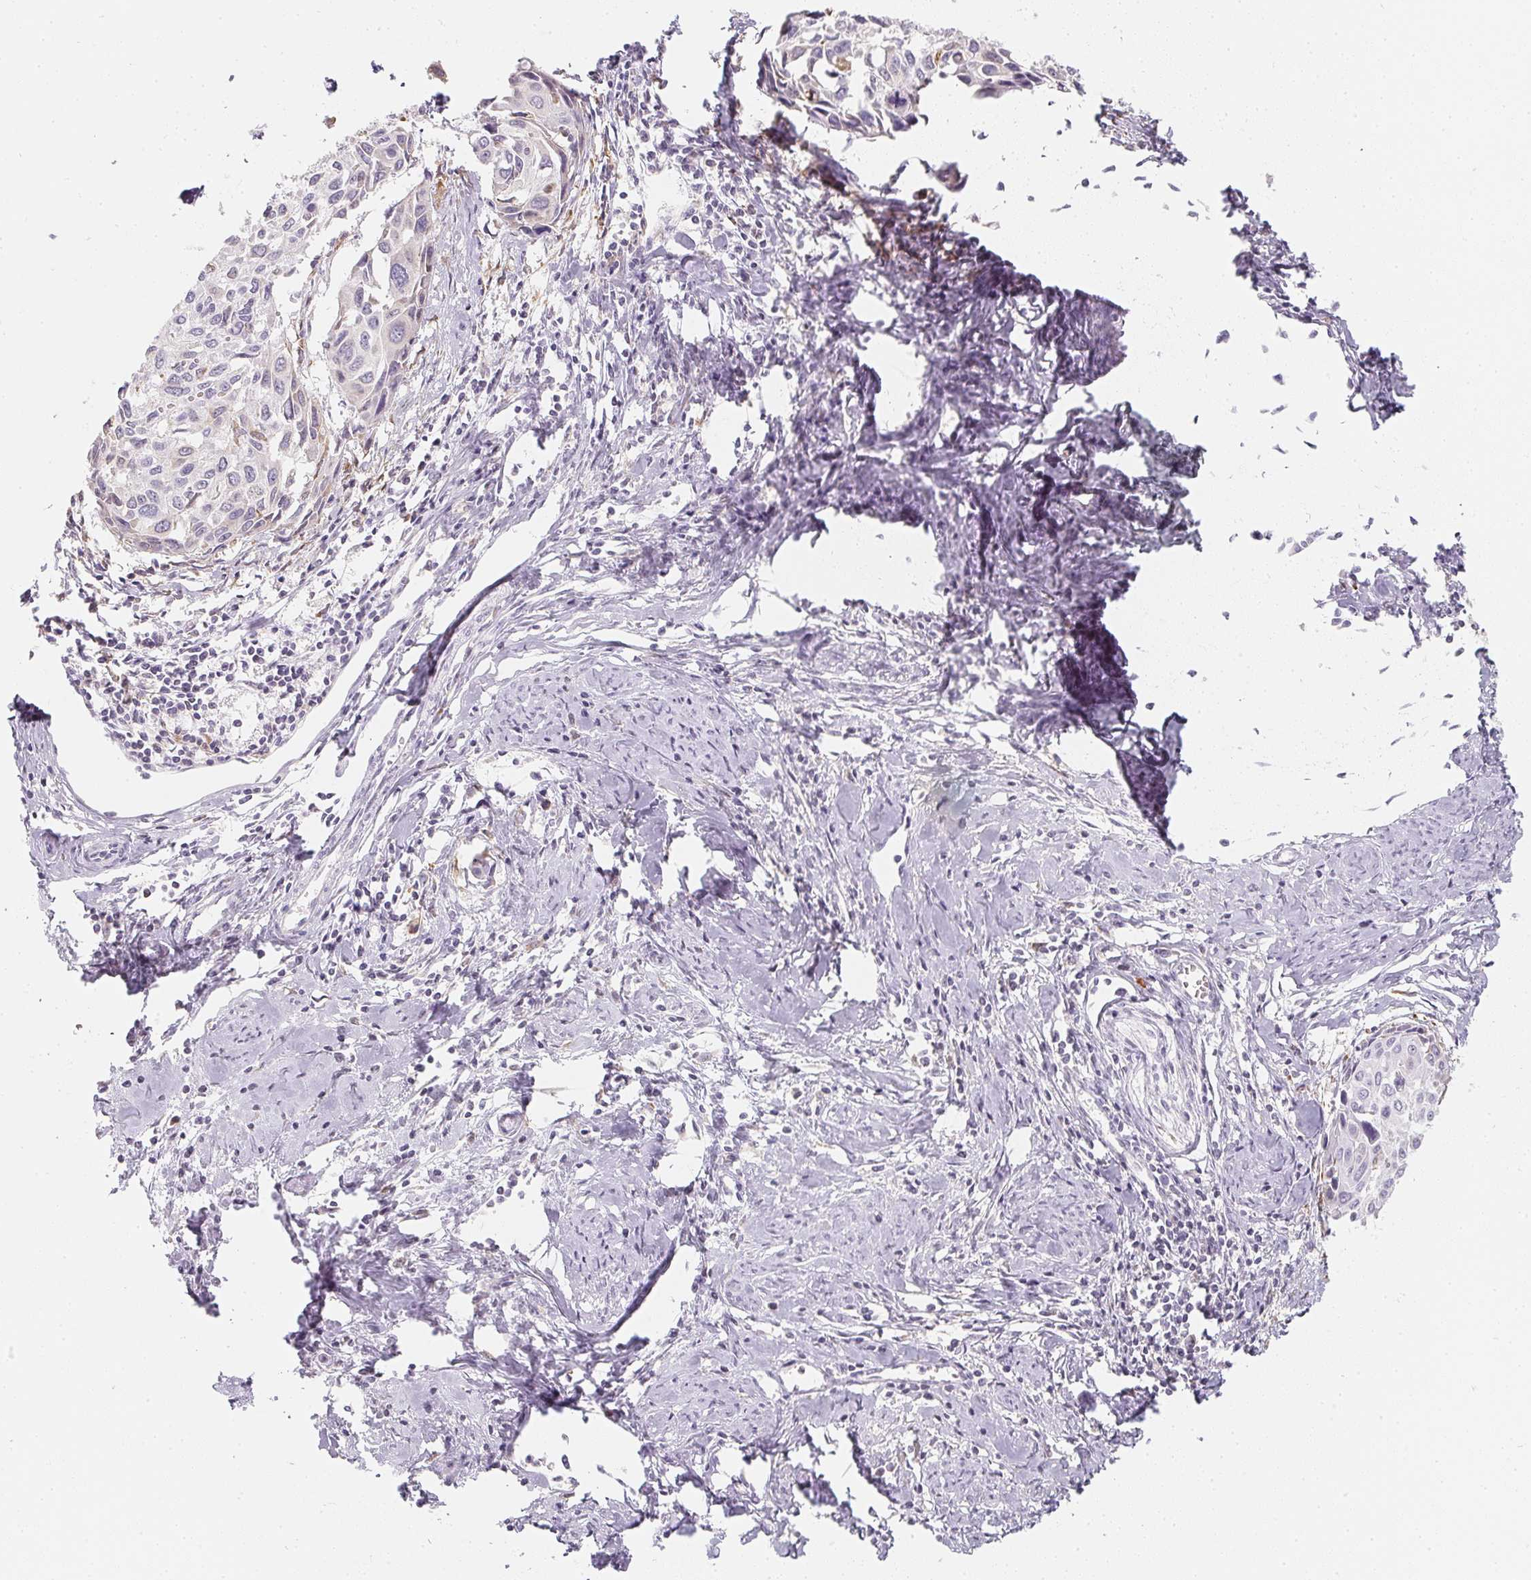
{"staining": {"intensity": "negative", "quantity": "none", "location": "none"}, "tissue": "cervical cancer", "cell_type": "Tumor cells", "image_type": "cancer", "snomed": [{"axis": "morphology", "description": "Squamous cell carcinoma, NOS"}, {"axis": "topography", "description": "Cervix"}], "caption": "DAB (3,3'-diaminobenzidine) immunohistochemical staining of squamous cell carcinoma (cervical) shows no significant expression in tumor cells. (Stains: DAB (3,3'-diaminobenzidine) IHC with hematoxylin counter stain, Microscopy: brightfield microscopy at high magnification).", "gene": "SOAT1", "patient": {"sex": "female", "age": 50}}